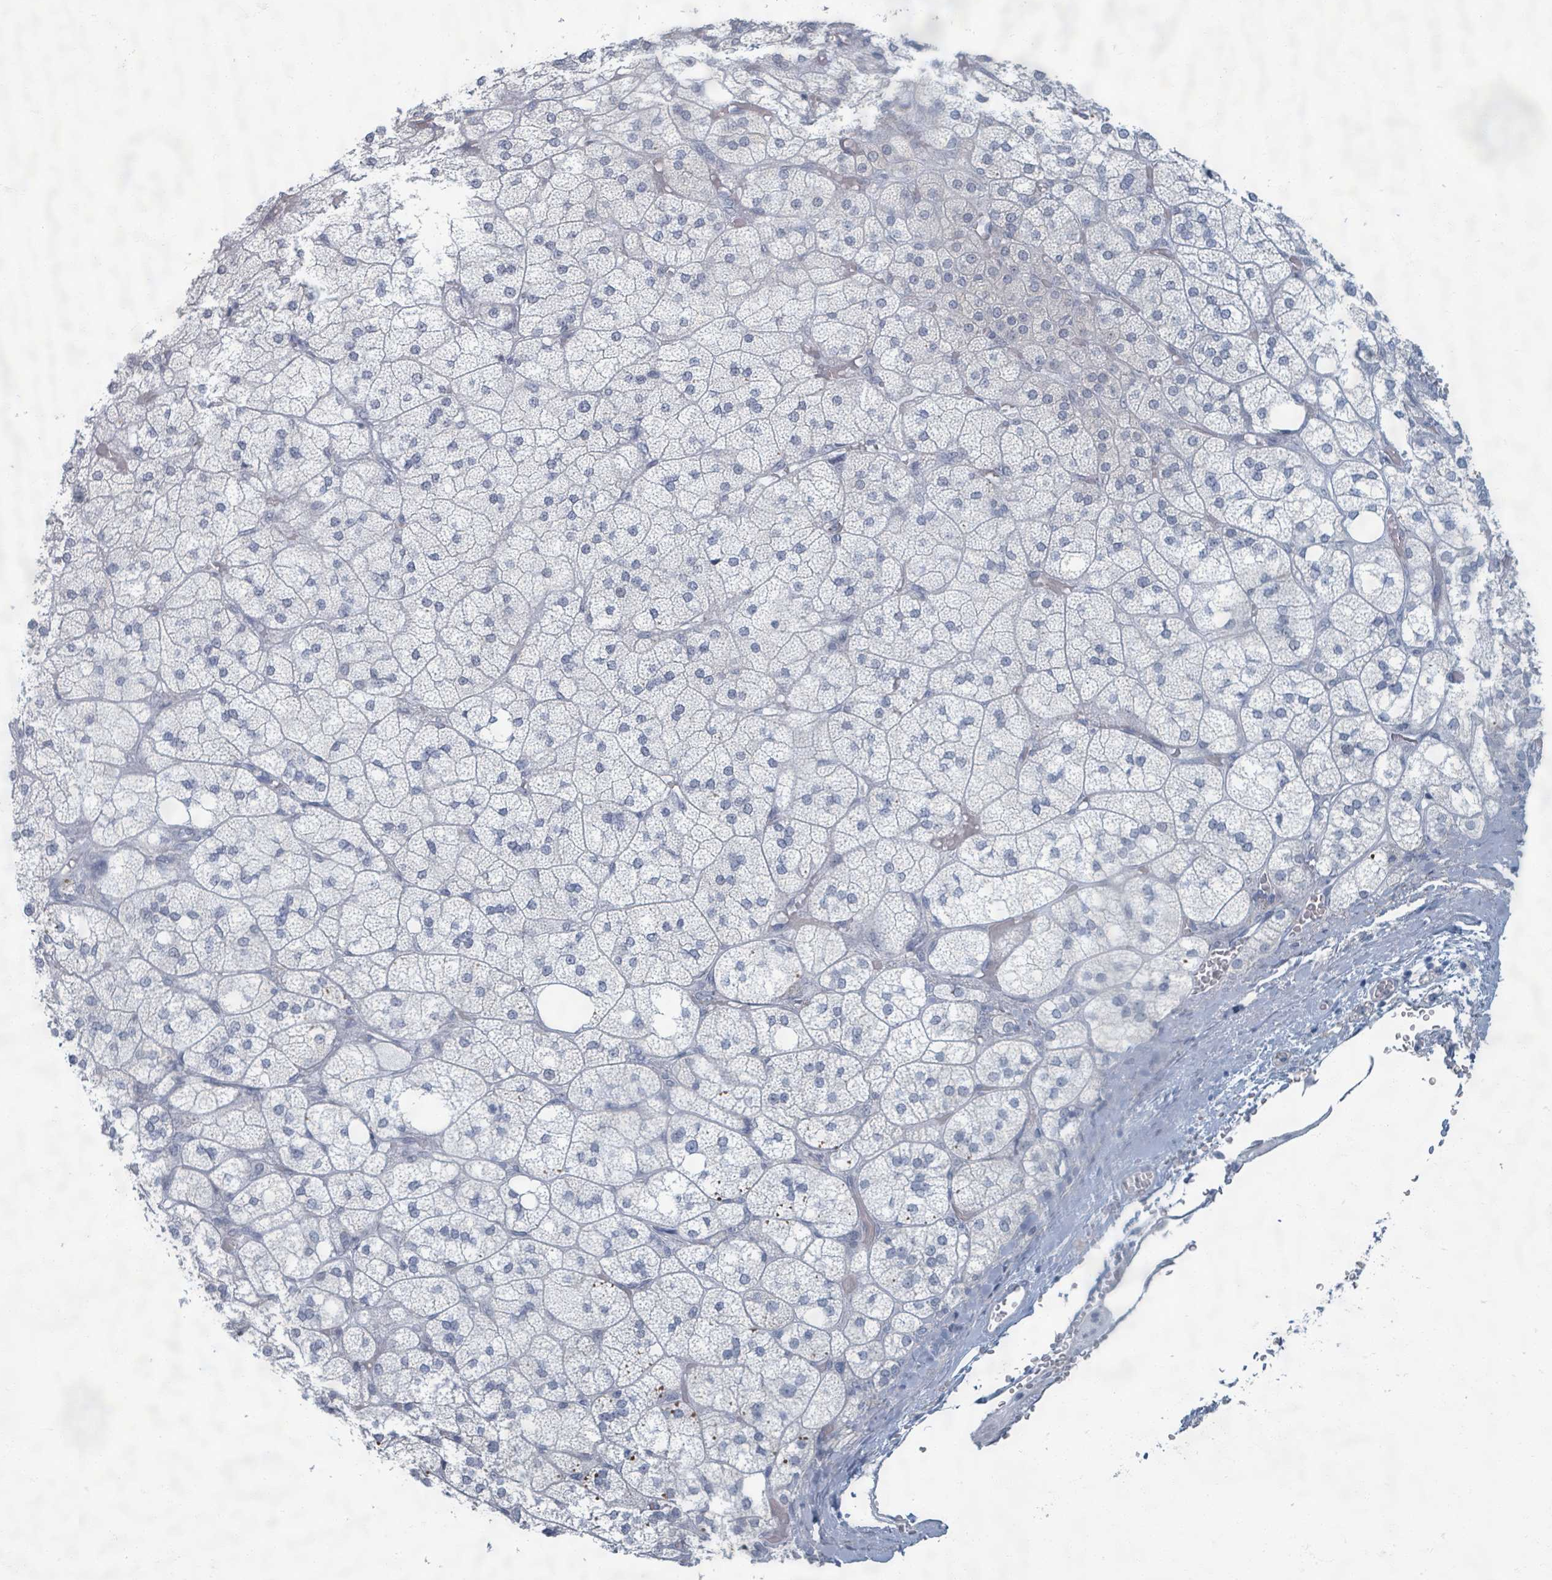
{"staining": {"intensity": "negative", "quantity": "none", "location": "none"}, "tissue": "adrenal gland", "cell_type": "Glandular cells", "image_type": "normal", "snomed": [{"axis": "morphology", "description": "Normal tissue, NOS"}, {"axis": "topography", "description": "Adrenal gland"}], "caption": "IHC photomicrograph of normal human adrenal gland stained for a protein (brown), which reveals no staining in glandular cells.", "gene": "WNT11", "patient": {"sex": "male", "age": 61}}